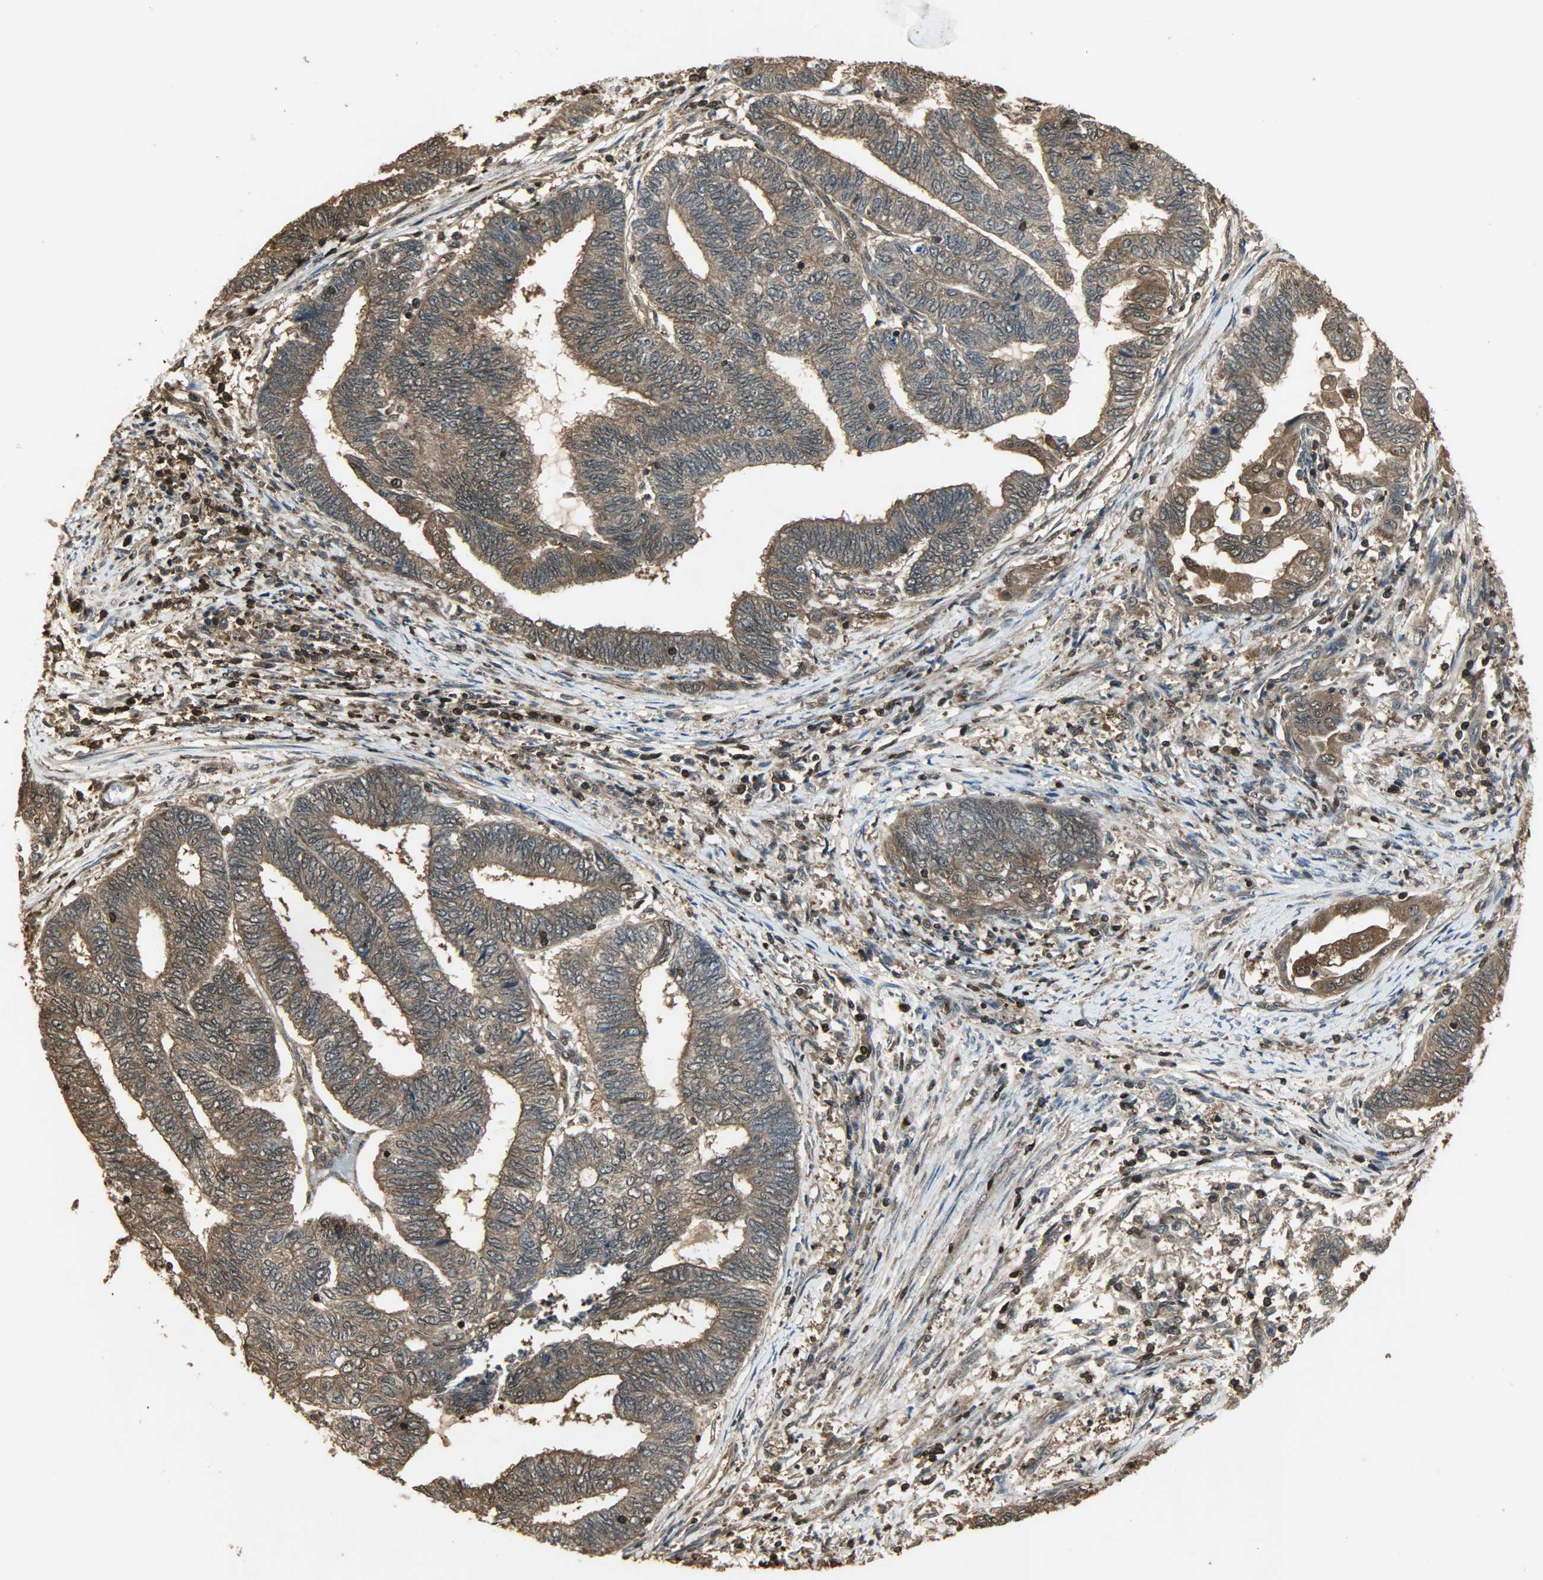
{"staining": {"intensity": "strong", "quantity": ">75%", "location": "cytoplasmic/membranous"}, "tissue": "endometrial cancer", "cell_type": "Tumor cells", "image_type": "cancer", "snomed": [{"axis": "morphology", "description": "Adenocarcinoma, NOS"}, {"axis": "topography", "description": "Uterus"}, {"axis": "topography", "description": "Endometrium"}], "caption": "IHC (DAB) staining of human endometrial cancer (adenocarcinoma) displays strong cytoplasmic/membranous protein positivity in approximately >75% of tumor cells. (DAB = brown stain, brightfield microscopy at high magnification).", "gene": "YWHAZ", "patient": {"sex": "female", "age": 70}}